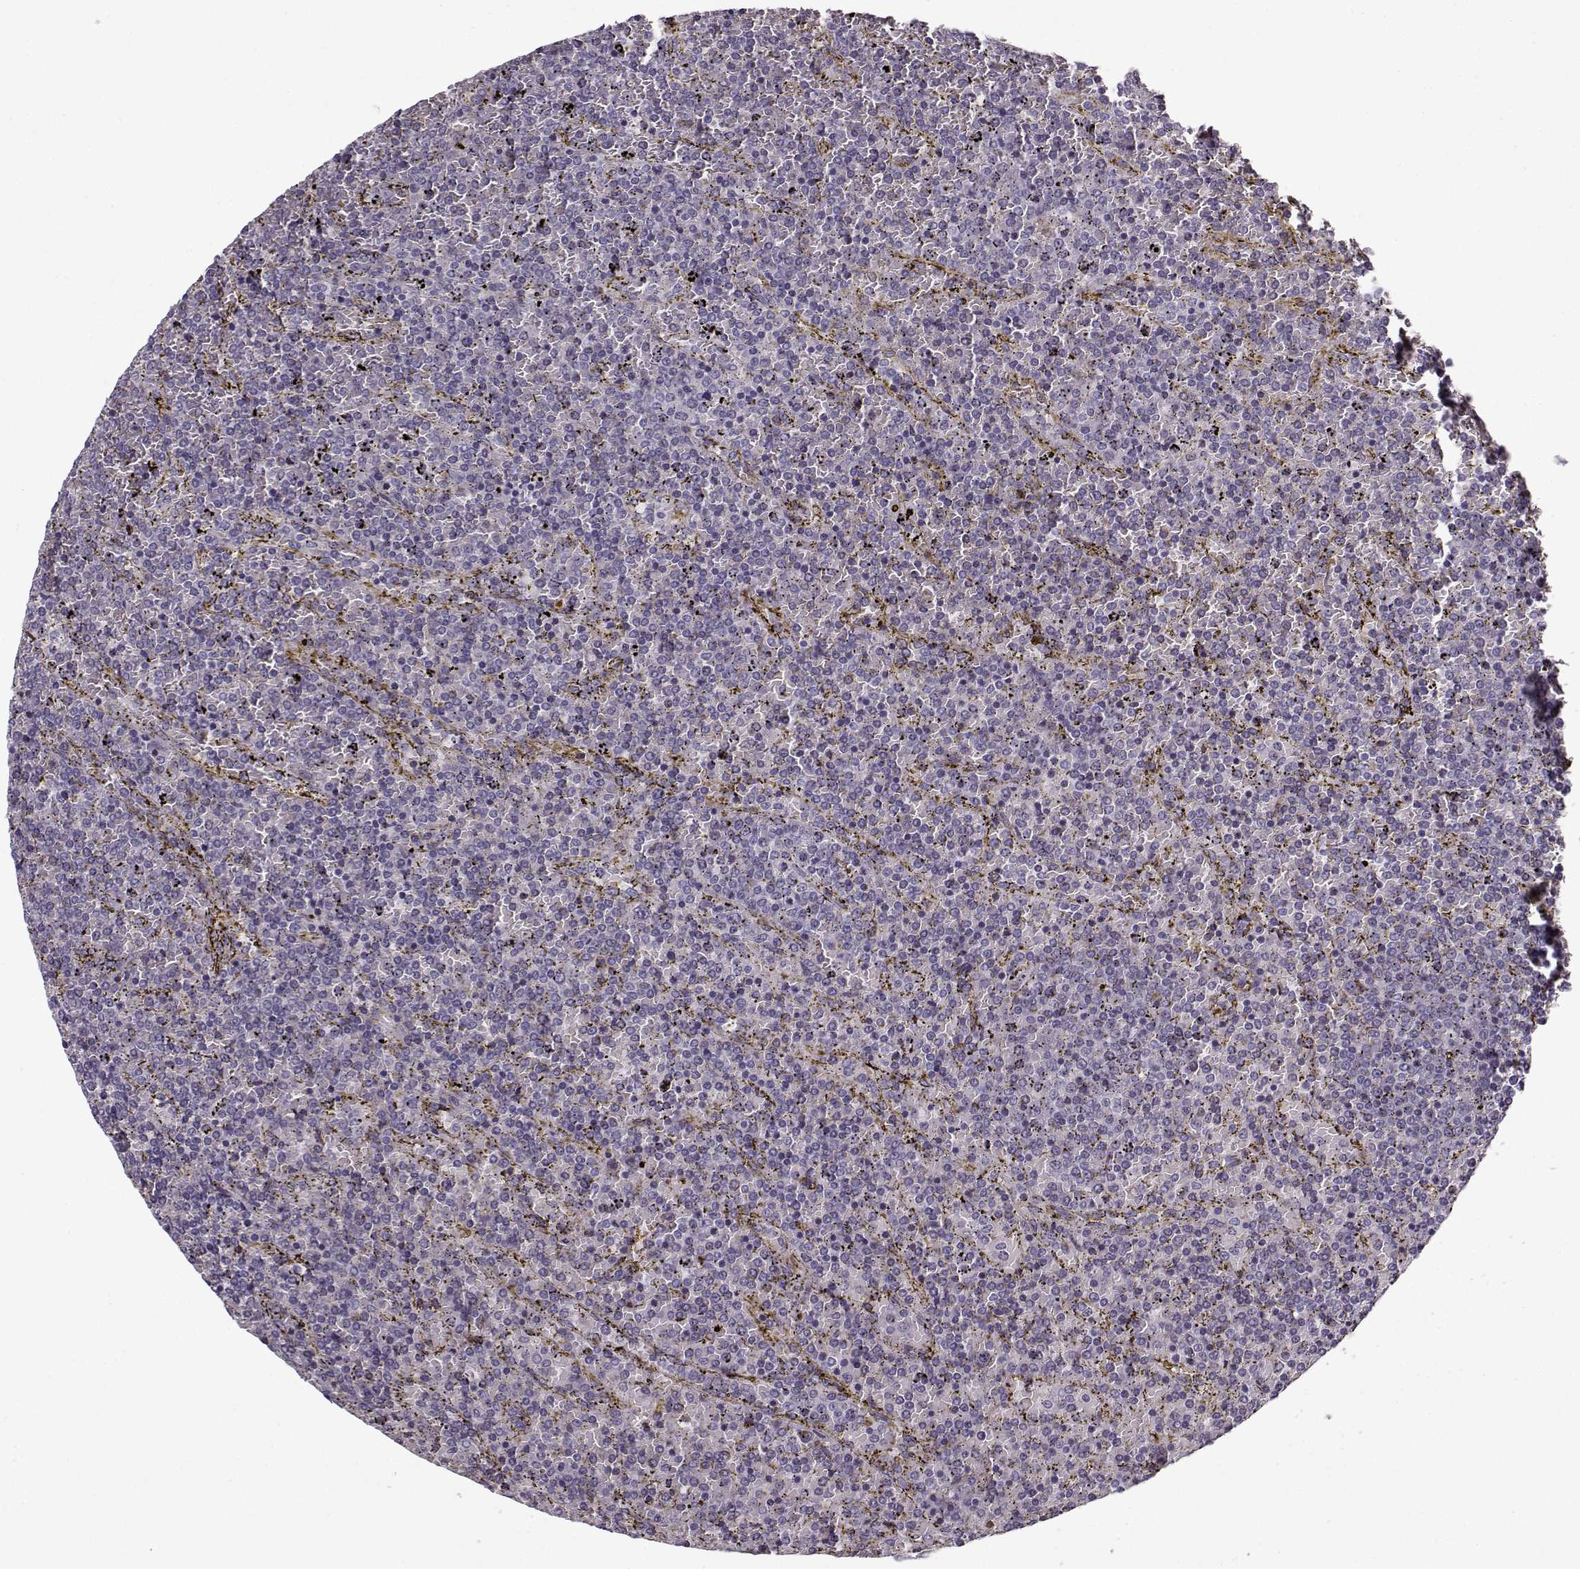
{"staining": {"intensity": "negative", "quantity": "none", "location": "none"}, "tissue": "lymphoma", "cell_type": "Tumor cells", "image_type": "cancer", "snomed": [{"axis": "morphology", "description": "Malignant lymphoma, non-Hodgkin's type, Low grade"}, {"axis": "topography", "description": "Spleen"}], "caption": "IHC image of human lymphoma stained for a protein (brown), which displays no staining in tumor cells.", "gene": "LUM", "patient": {"sex": "female", "age": 77}}